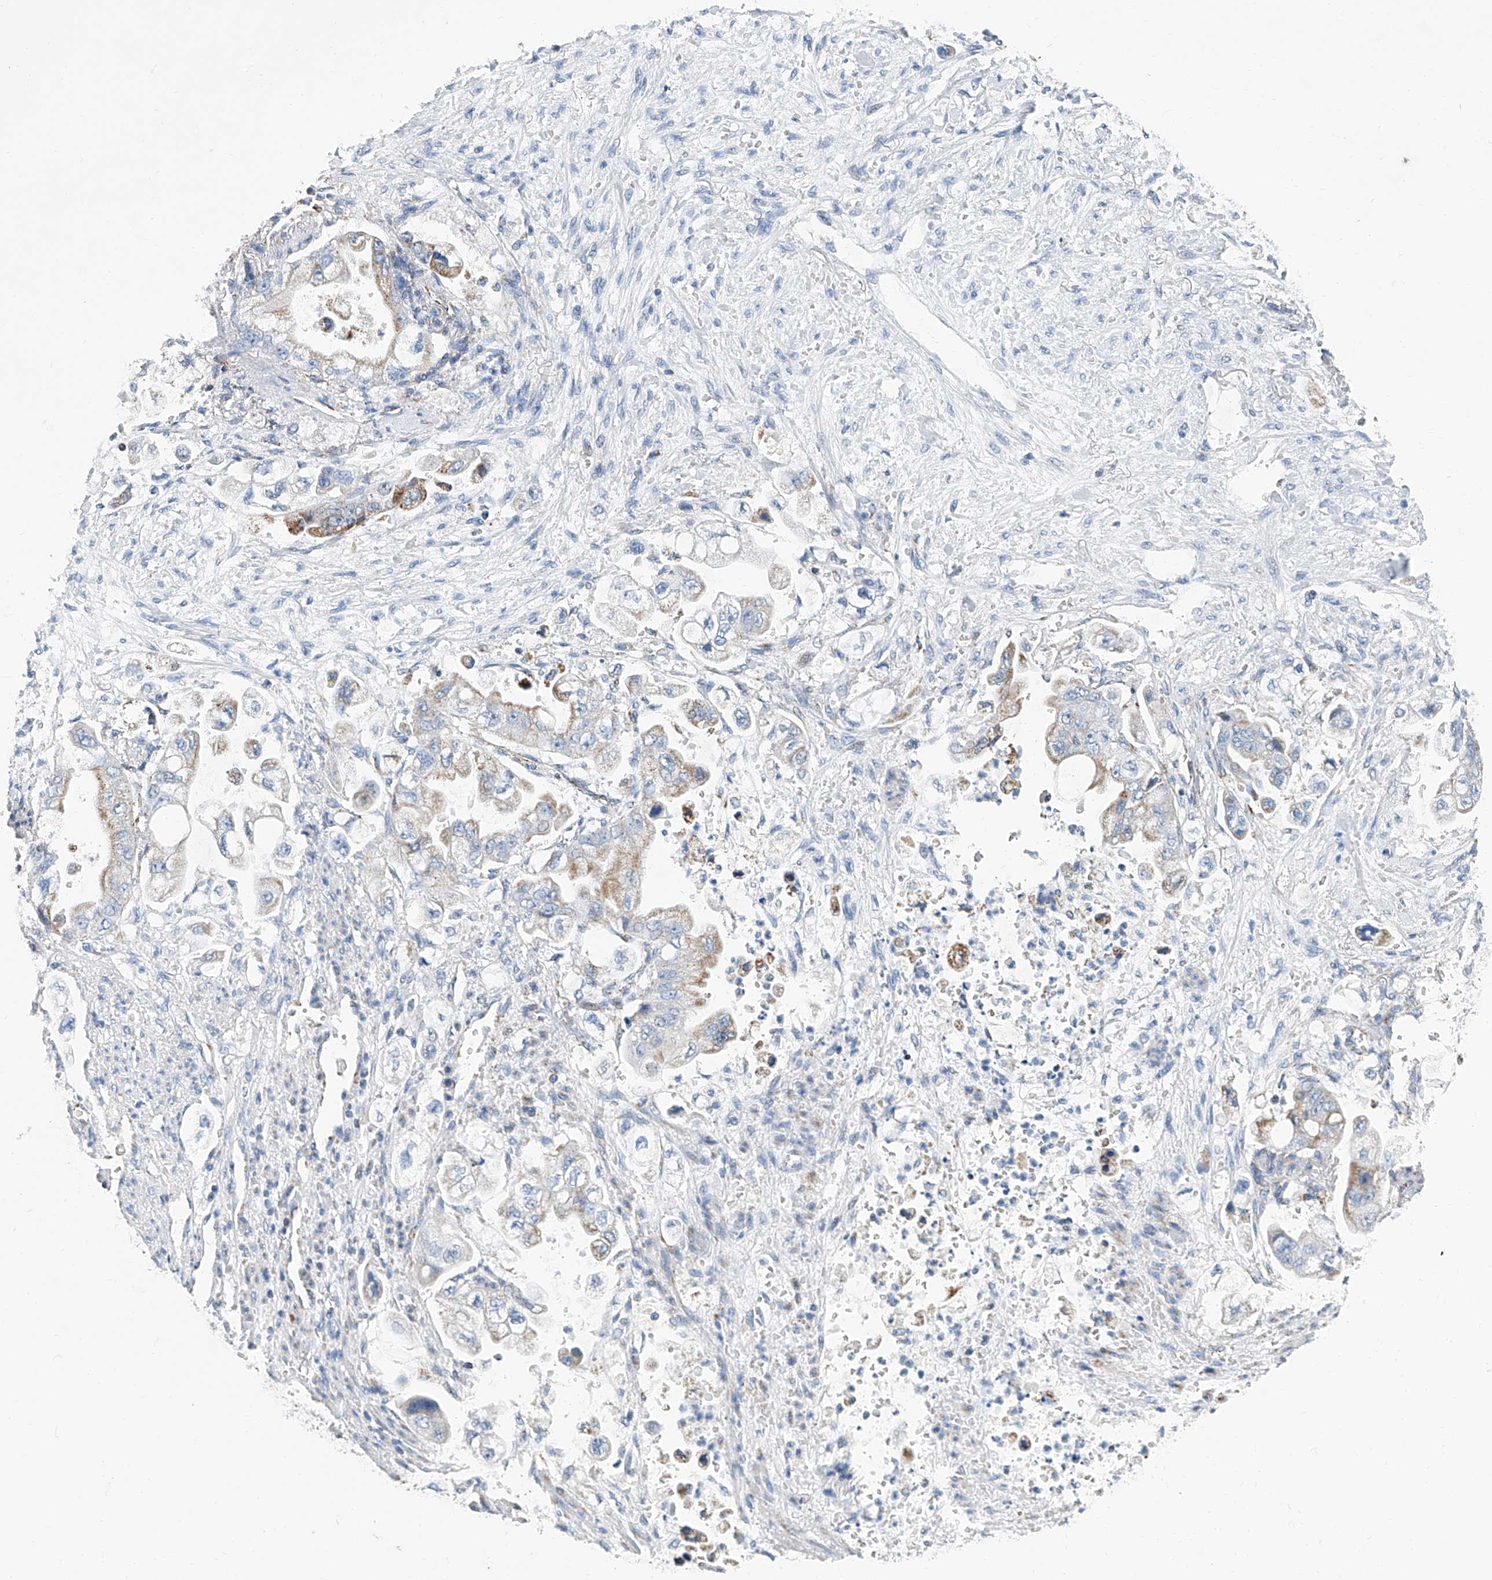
{"staining": {"intensity": "weak", "quantity": "<25%", "location": "cytoplasmic/membranous"}, "tissue": "stomach cancer", "cell_type": "Tumor cells", "image_type": "cancer", "snomed": [{"axis": "morphology", "description": "Adenocarcinoma, NOS"}, {"axis": "topography", "description": "Stomach"}], "caption": "IHC of human stomach adenocarcinoma demonstrates no positivity in tumor cells.", "gene": "MT-ND1", "patient": {"sex": "male", "age": 62}}